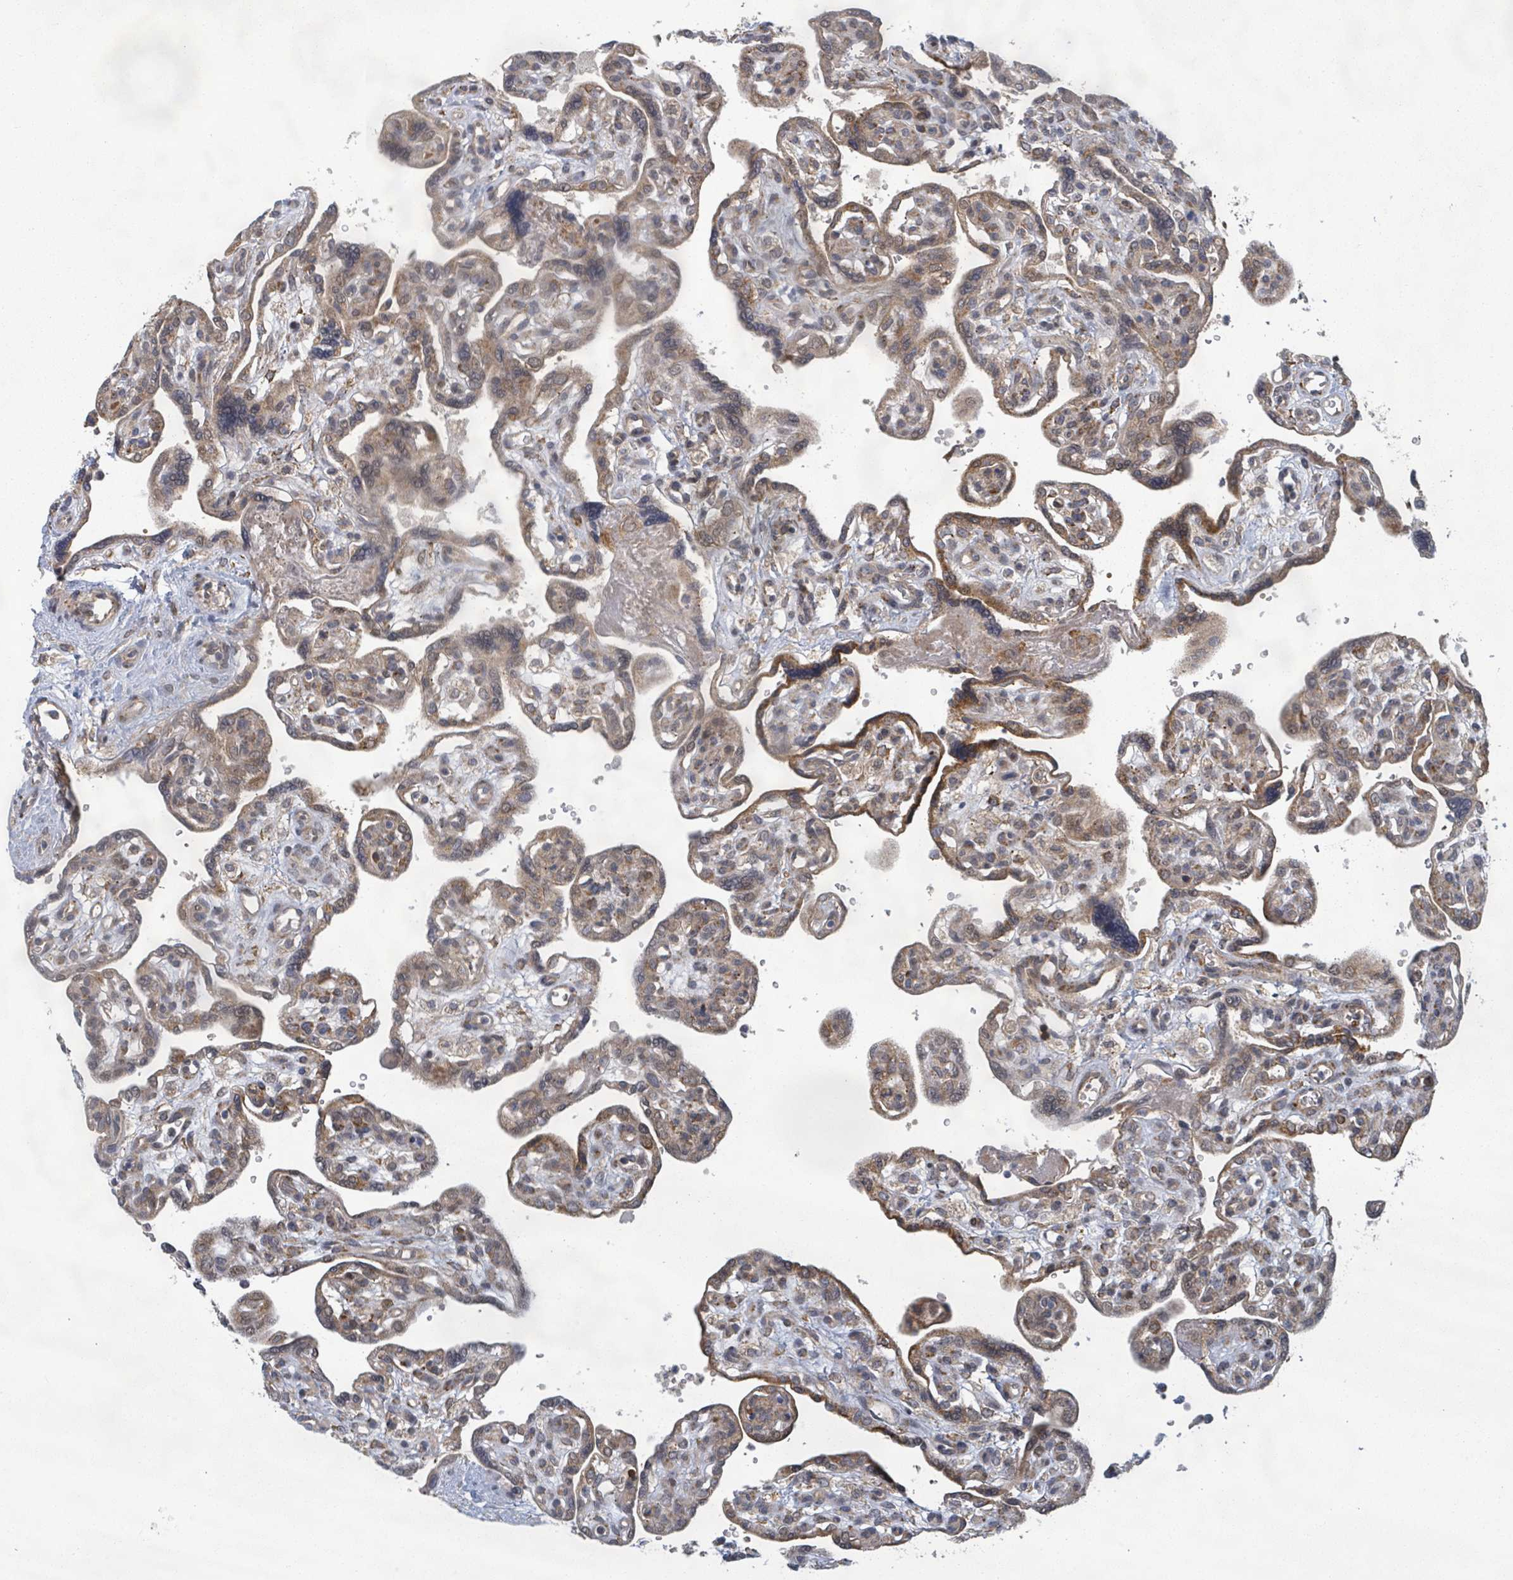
{"staining": {"intensity": "strong", "quantity": "25%-75%", "location": "cytoplasmic/membranous"}, "tissue": "placenta", "cell_type": "Trophoblastic cells", "image_type": "normal", "snomed": [{"axis": "morphology", "description": "Normal tissue, NOS"}, {"axis": "topography", "description": "Placenta"}], "caption": "A brown stain highlights strong cytoplasmic/membranous expression of a protein in trophoblastic cells of benign human placenta.", "gene": "SHROOM2", "patient": {"sex": "female", "age": 39}}